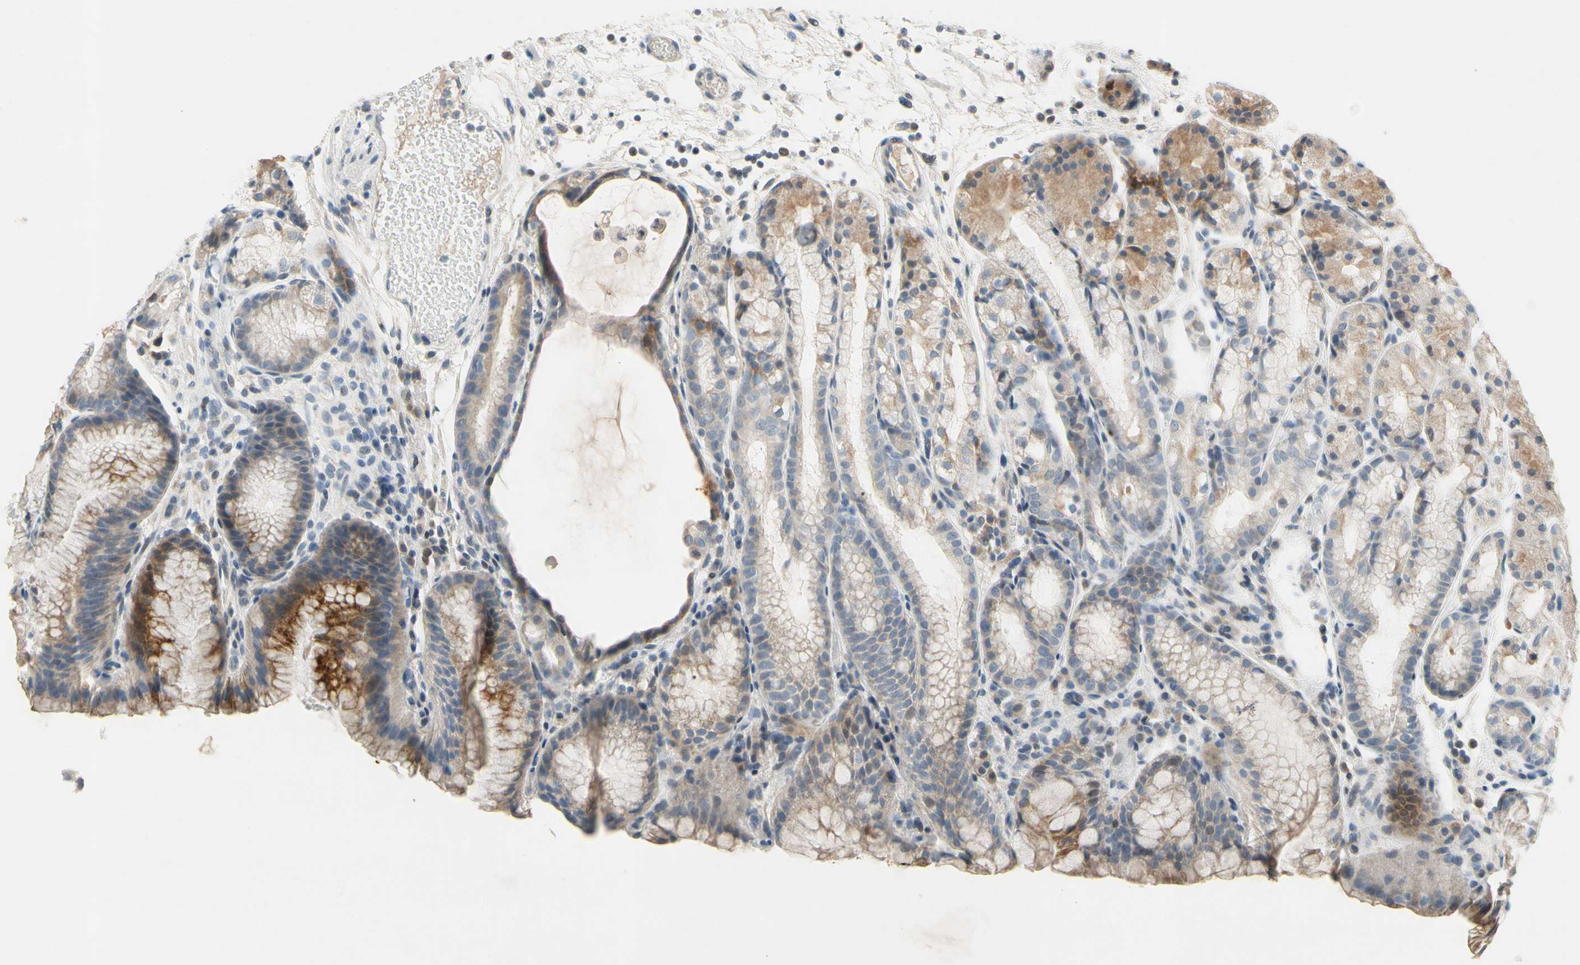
{"staining": {"intensity": "moderate", "quantity": ">75%", "location": "cytoplasmic/membranous"}, "tissue": "stomach", "cell_type": "Glandular cells", "image_type": "normal", "snomed": [{"axis": "morphology", "description": "Normal tissue, NOS"}, {"axis": "topography", "description": "Stomach, upper"}], "caption": "Immunohistochemical staining of benign stomach shows medium levels of moderate cytoplasmic/membranous expression in about >75% of glandular cells. The protein is shown in brown color, while the nuclei are stained blue.", "gene": "PIP5K1B", "patient": {"sex": "male", "age": 72}}